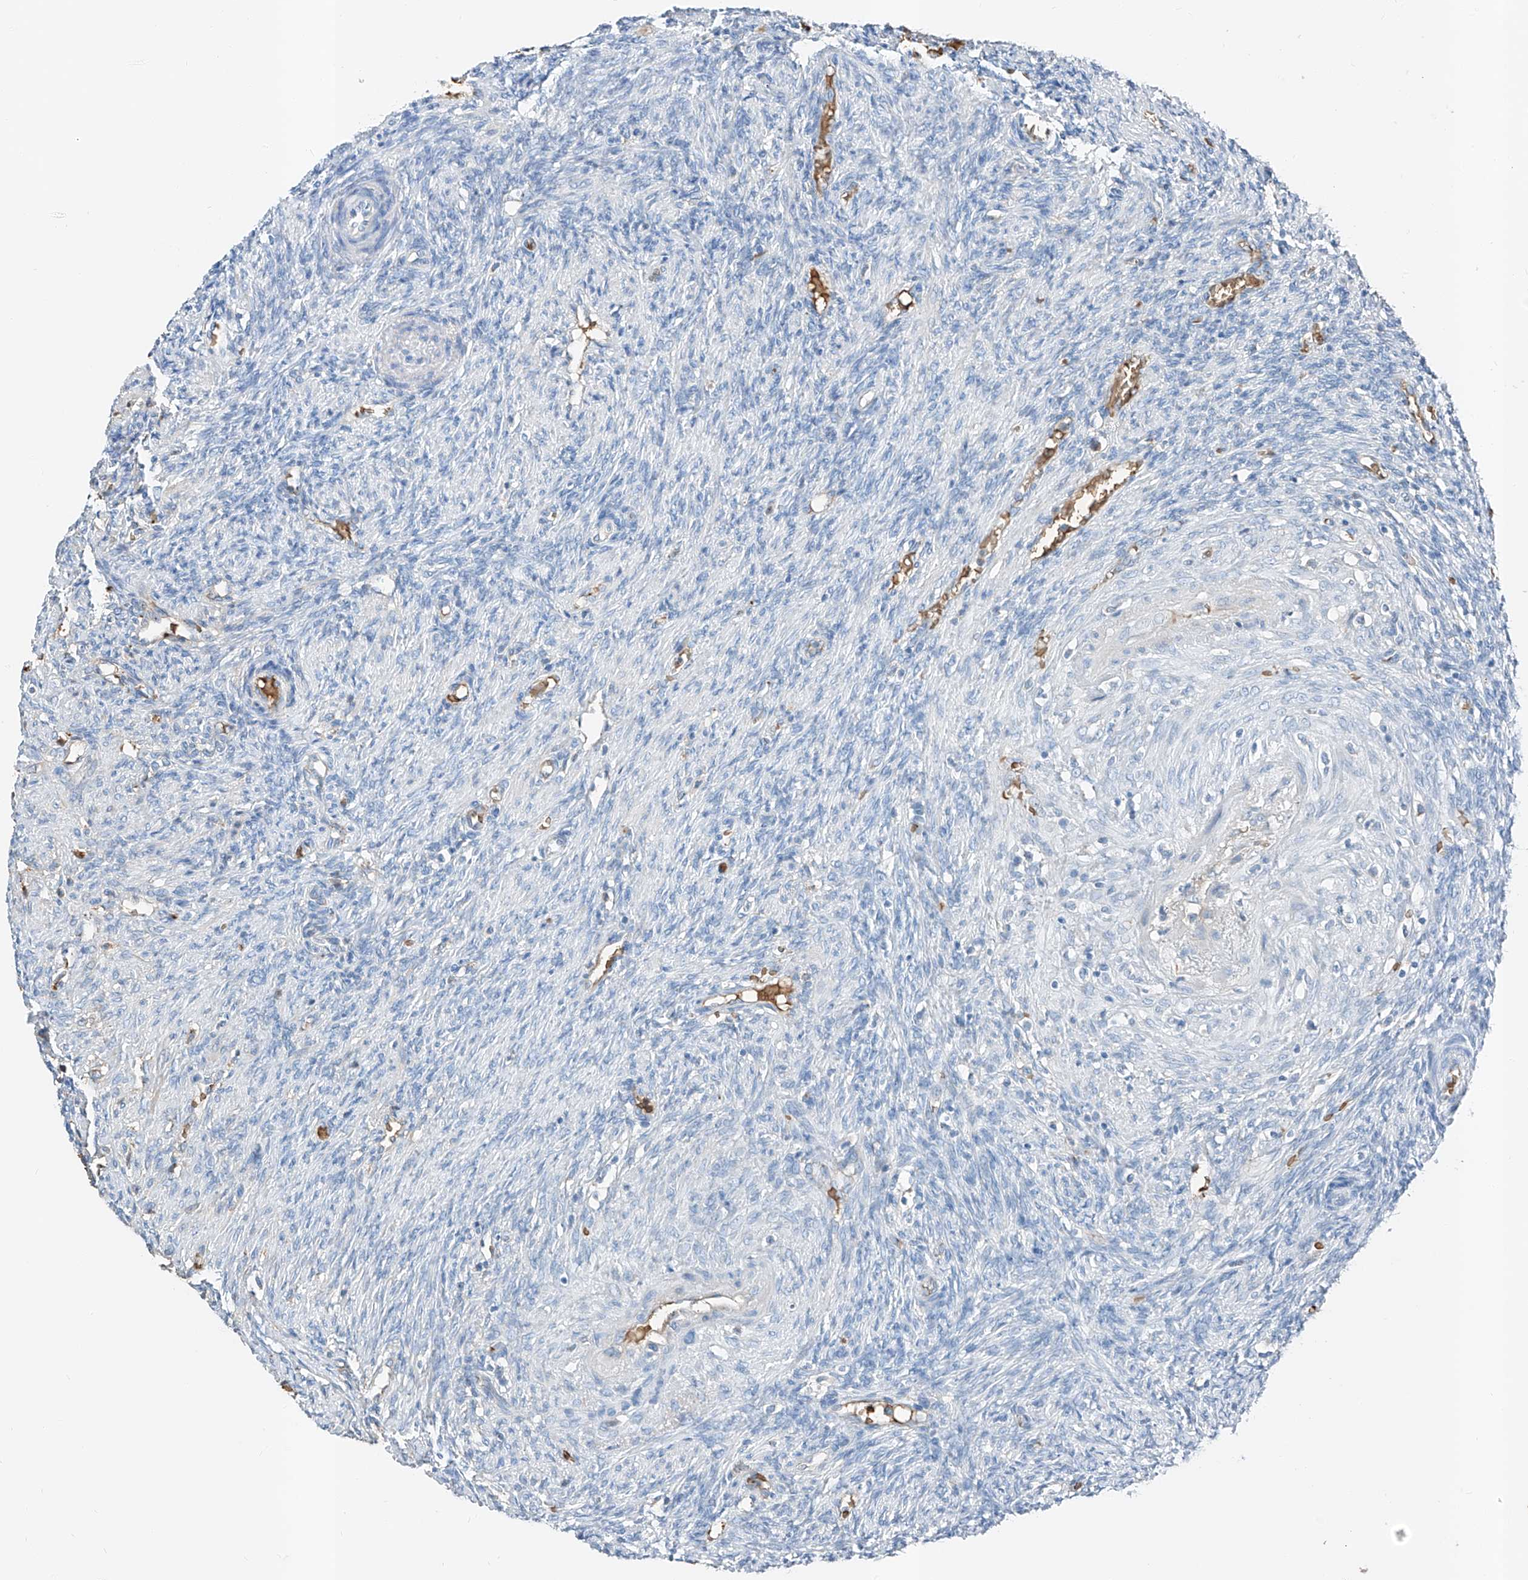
{"staining": {"intensity": "negative", "quantity": "none", "location": "none"}, "tissue": "ovary", "cell_type": "Ovarian stroma cells", "image_type": "normal", "snomed": [{"axis": "morphology", "description": "Normal tissue, NOS"}, {"axis": "topography", "description": "Ovary"}], "caption": "The immunohistochemistry image has no significant expression in ovarian stroma cells of ovary. (Immunohistochemistry, brightfield microscopy, high magnification).", "gene": "PRSS23", "patient": {"sex": "female", "age": 41}}